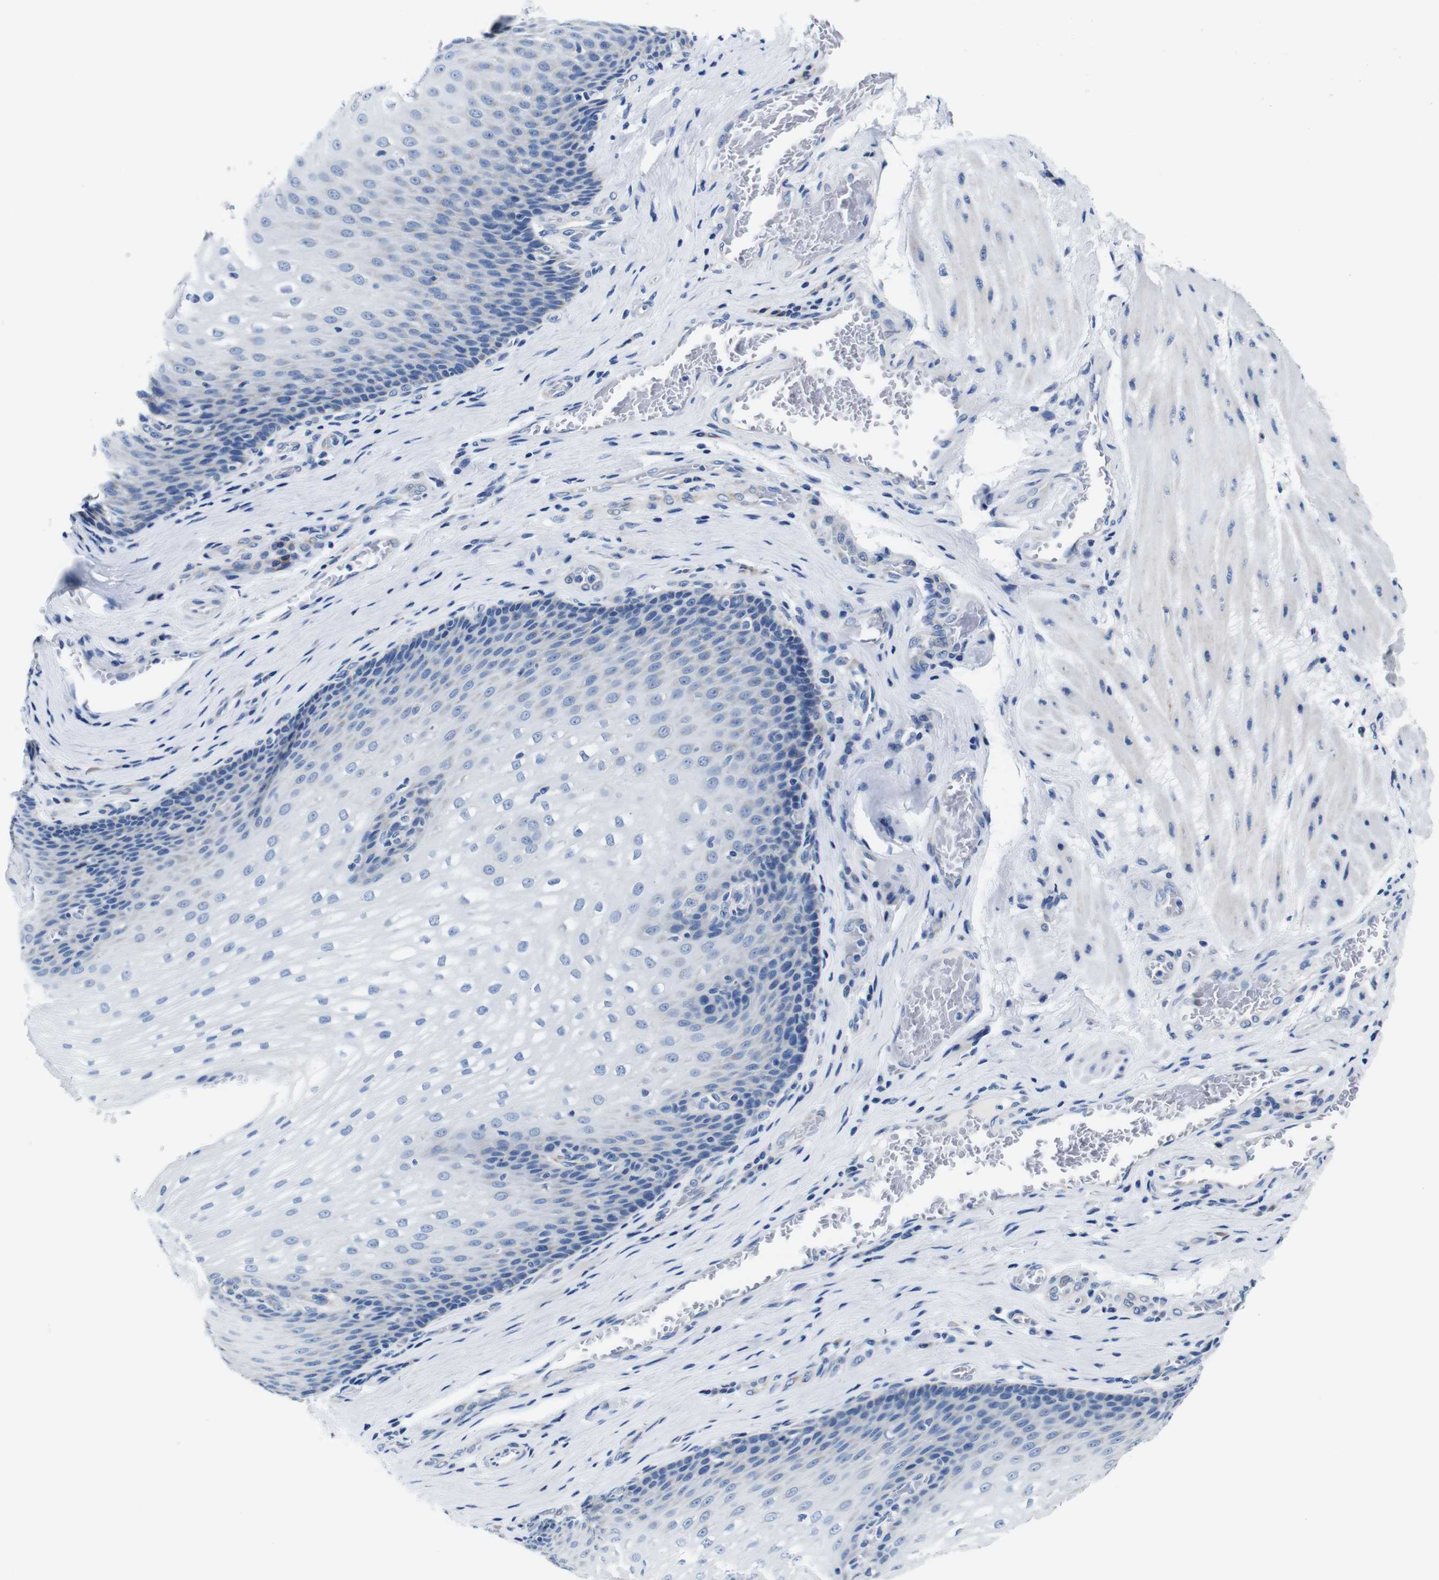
{"staining": {"intensity": "negative", "quantity": "none", "location": "none"}, "tissue": "esophagus", "cell_type": "Squamous epithelial cells", "image_type": "normal", "snomed": [{"axis": "morphology", "description": "Normal tissue, NOS"}, {"axis": "topography", "description": "Esophagus"}], "caption": "Human esophagus stained for a protein using IHC reveals no staining in squamous epithelial cells.", "gene": "SNX19", "patient": {"sex": "male", "age": 48}}